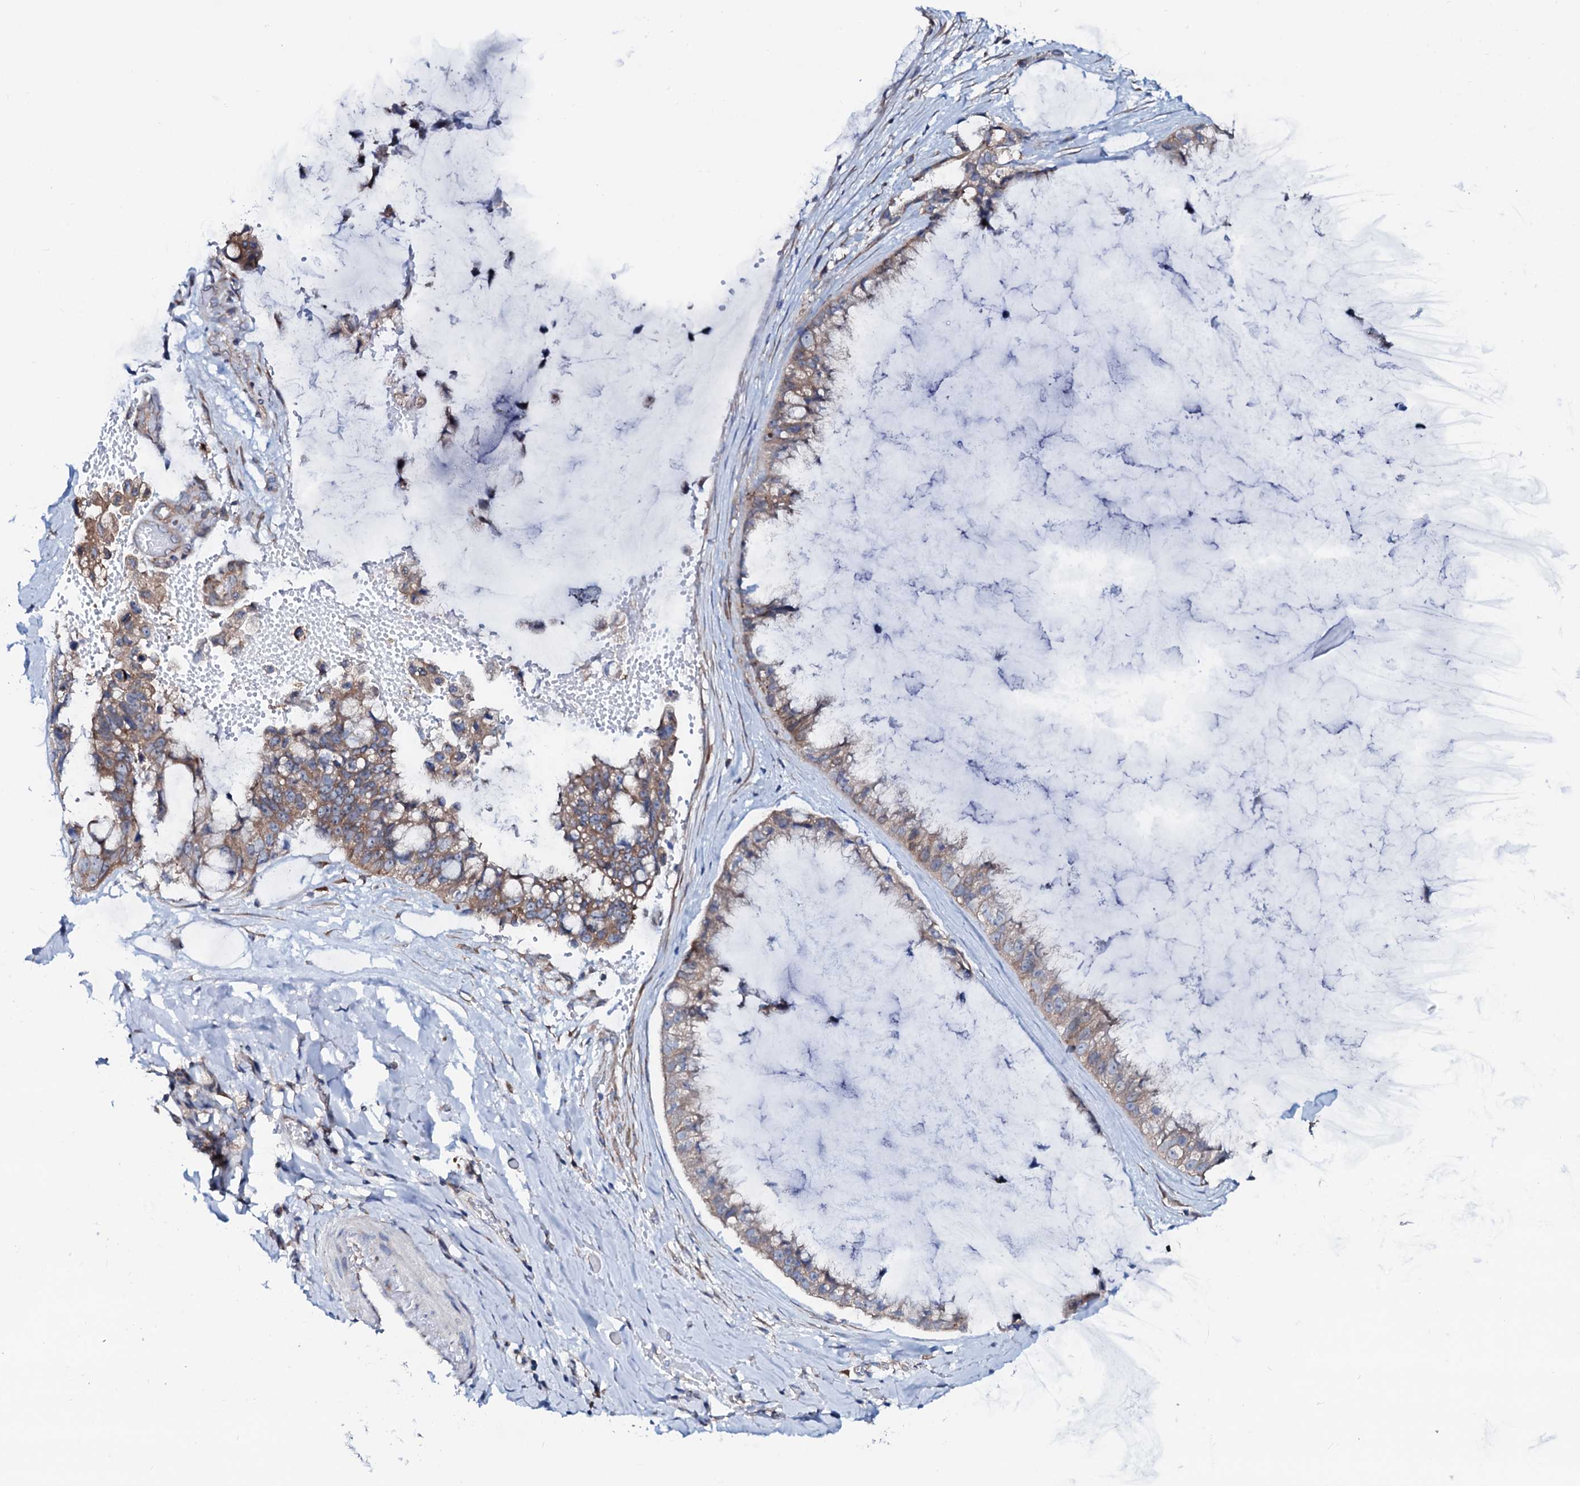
{"staining": {"intensity": "moderate", "quantity": ">75%", "location": "cytoplasmic/membranous"}, "tissue": "ovarian cancer", "cell_type": "Tumor cells", "image_type": "cancer", "snomed": [{"axis": "morphology", "description": "Cystadenocarcinoma, mucinous, NOS"}, {"axis": "topography", "description": "Ovary"}], "caption": "Protein analysis of ovarian mucinous cystadenocarcinoma tissue demonstrates moderate cytoplasmic/membranous expression in about >75% of tumor cells.", "gene": "STARD13", "patient": {"sex": "female", "age": 39}}